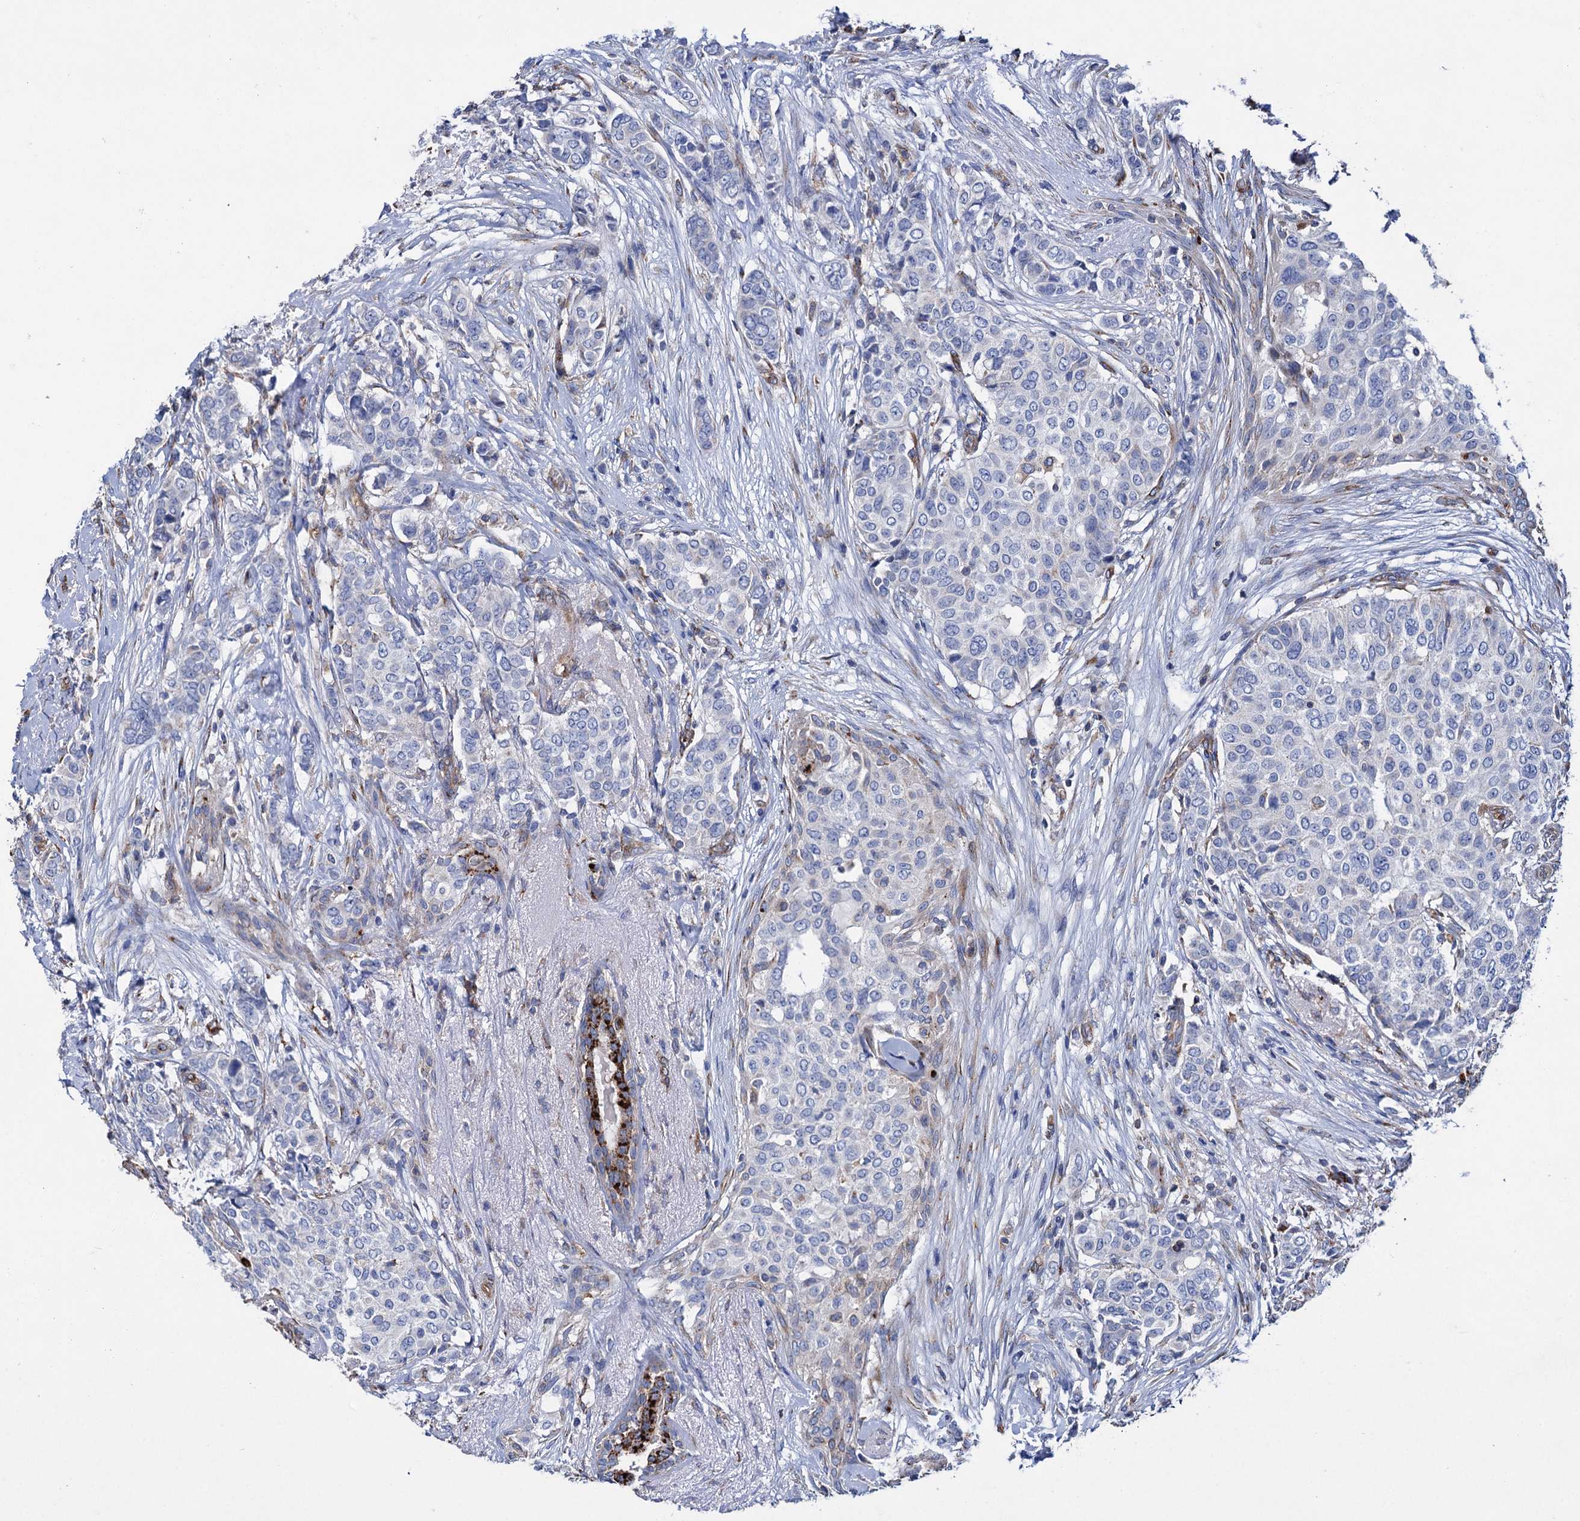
{"staining": {"intensity": "negative", "quantity": "none", "location": "none"}, "tissue": "breast cancer", "cell_type": "Tumor cells", "image_type": "cancer", "snomed": [{"axis": "morphology", "description": "Lobular carcinoma"}, {"axis": "topography", "description": "Breast"}], "caption": "Lobular carcinoma (breast) was stained to show a protein in brown. There is no significant expression in tumor cells.", "gene": "SCPEP1", "patient": {"sex": "female", "age": 51}}